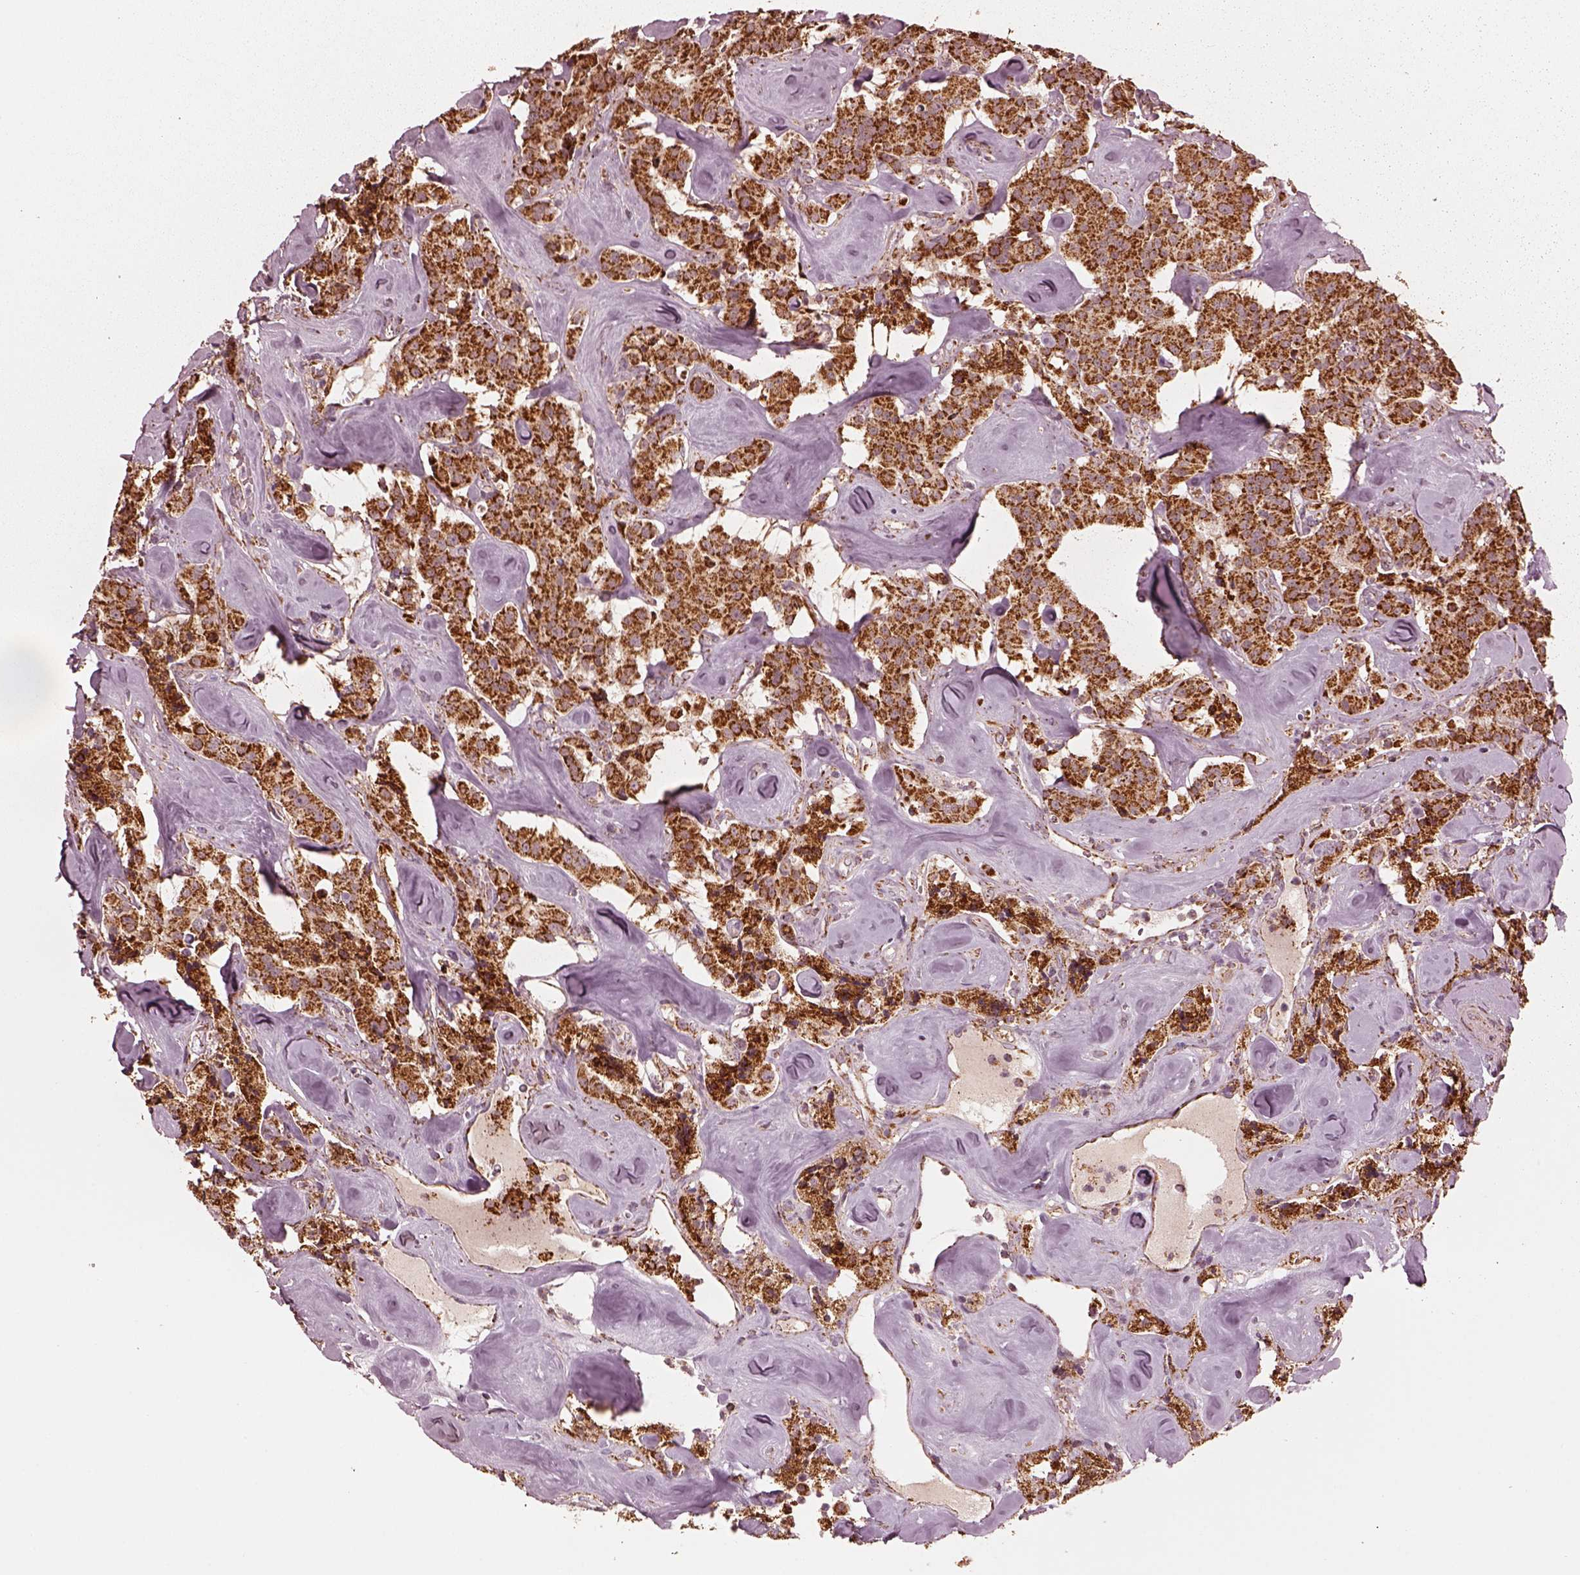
{"staining": {"intensity": "strong", "quantity": ">75%", "location": "cytoplasmic/membranous"}, "tissue": "carcinoid", "cell_type": "Tumor cells", "image_type": "cancer", "snomed": [{"axis": "morphology", "description": "Carcinoid, malignant, NOS"}, {"axis": "topography", "description": "Pancreas"}], "caption": "IHC photomicrograph of neoplastic tissue: carcinoid stained using immunohistochemistry reveals high levels of strong protein expression localized specifically in the cytoplasmic/membranous of tumor cells, appearing as a cytoplasmic/membranous brown color.", "gene": "NDUFB10", "patient": {"sex": "male", "age": 41}}